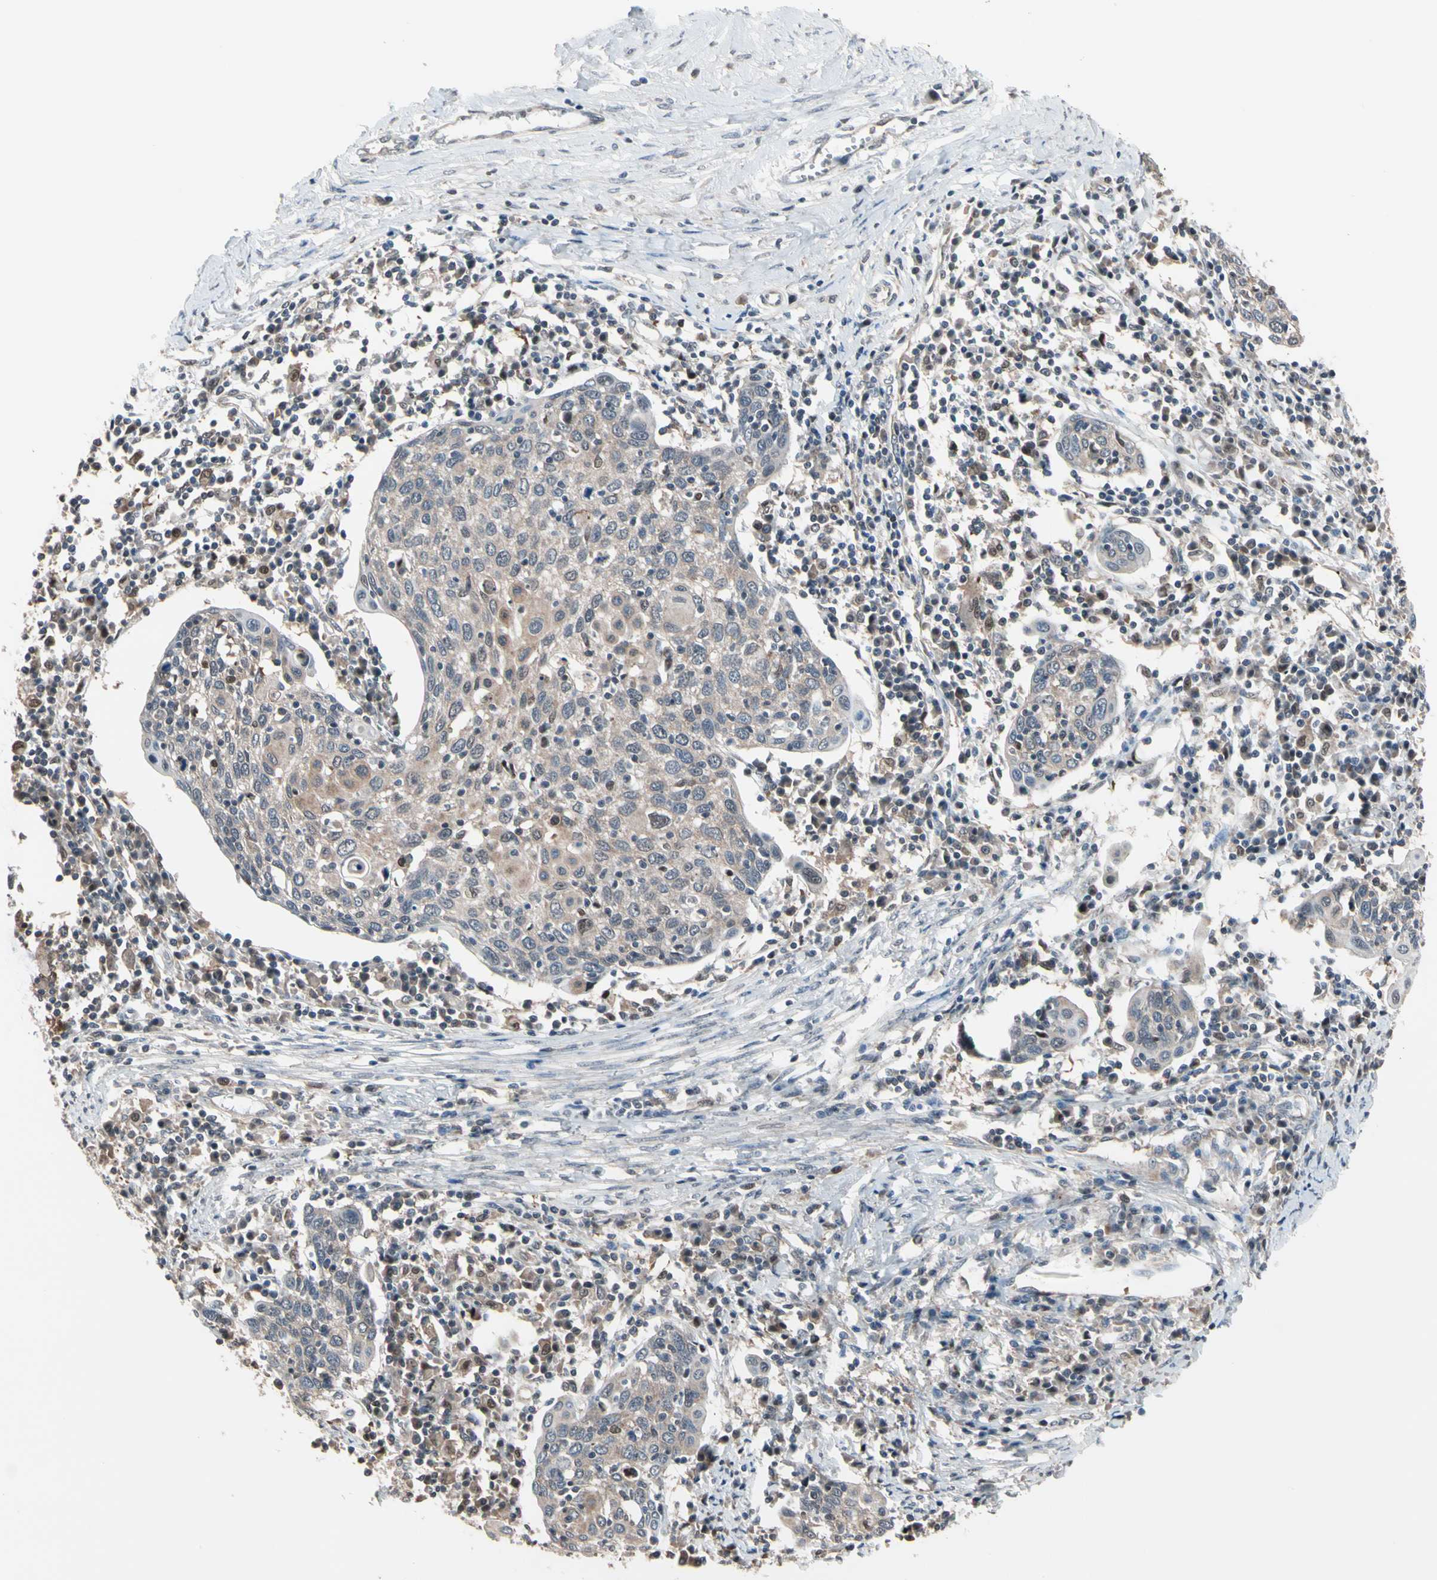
{"staining": {"intensity": "weak", "quantity": ">75%", "location": "cytoplasmic/membranous"}, "tissue": "cervical cancer", "cell_type": "Tumor cells", "image_type": "cancer", "snomed": [{"axis": "morphology", "description": "Squamous cell carcinoma, NOS"}, {"axis": "topography", "description": "Cervix"}], "caption": "Cervical cancer (squamous cell carcinoma) tissue shows weak cytoplasmic/membranous positivity in about >75% of tumor cells, visualized by immunohistochemistry. The protein of interest is shown in brown color, while the nuclei are stained blue.", "gene": "PSMA2", "patient": {"sex": "female", "age": 40}}